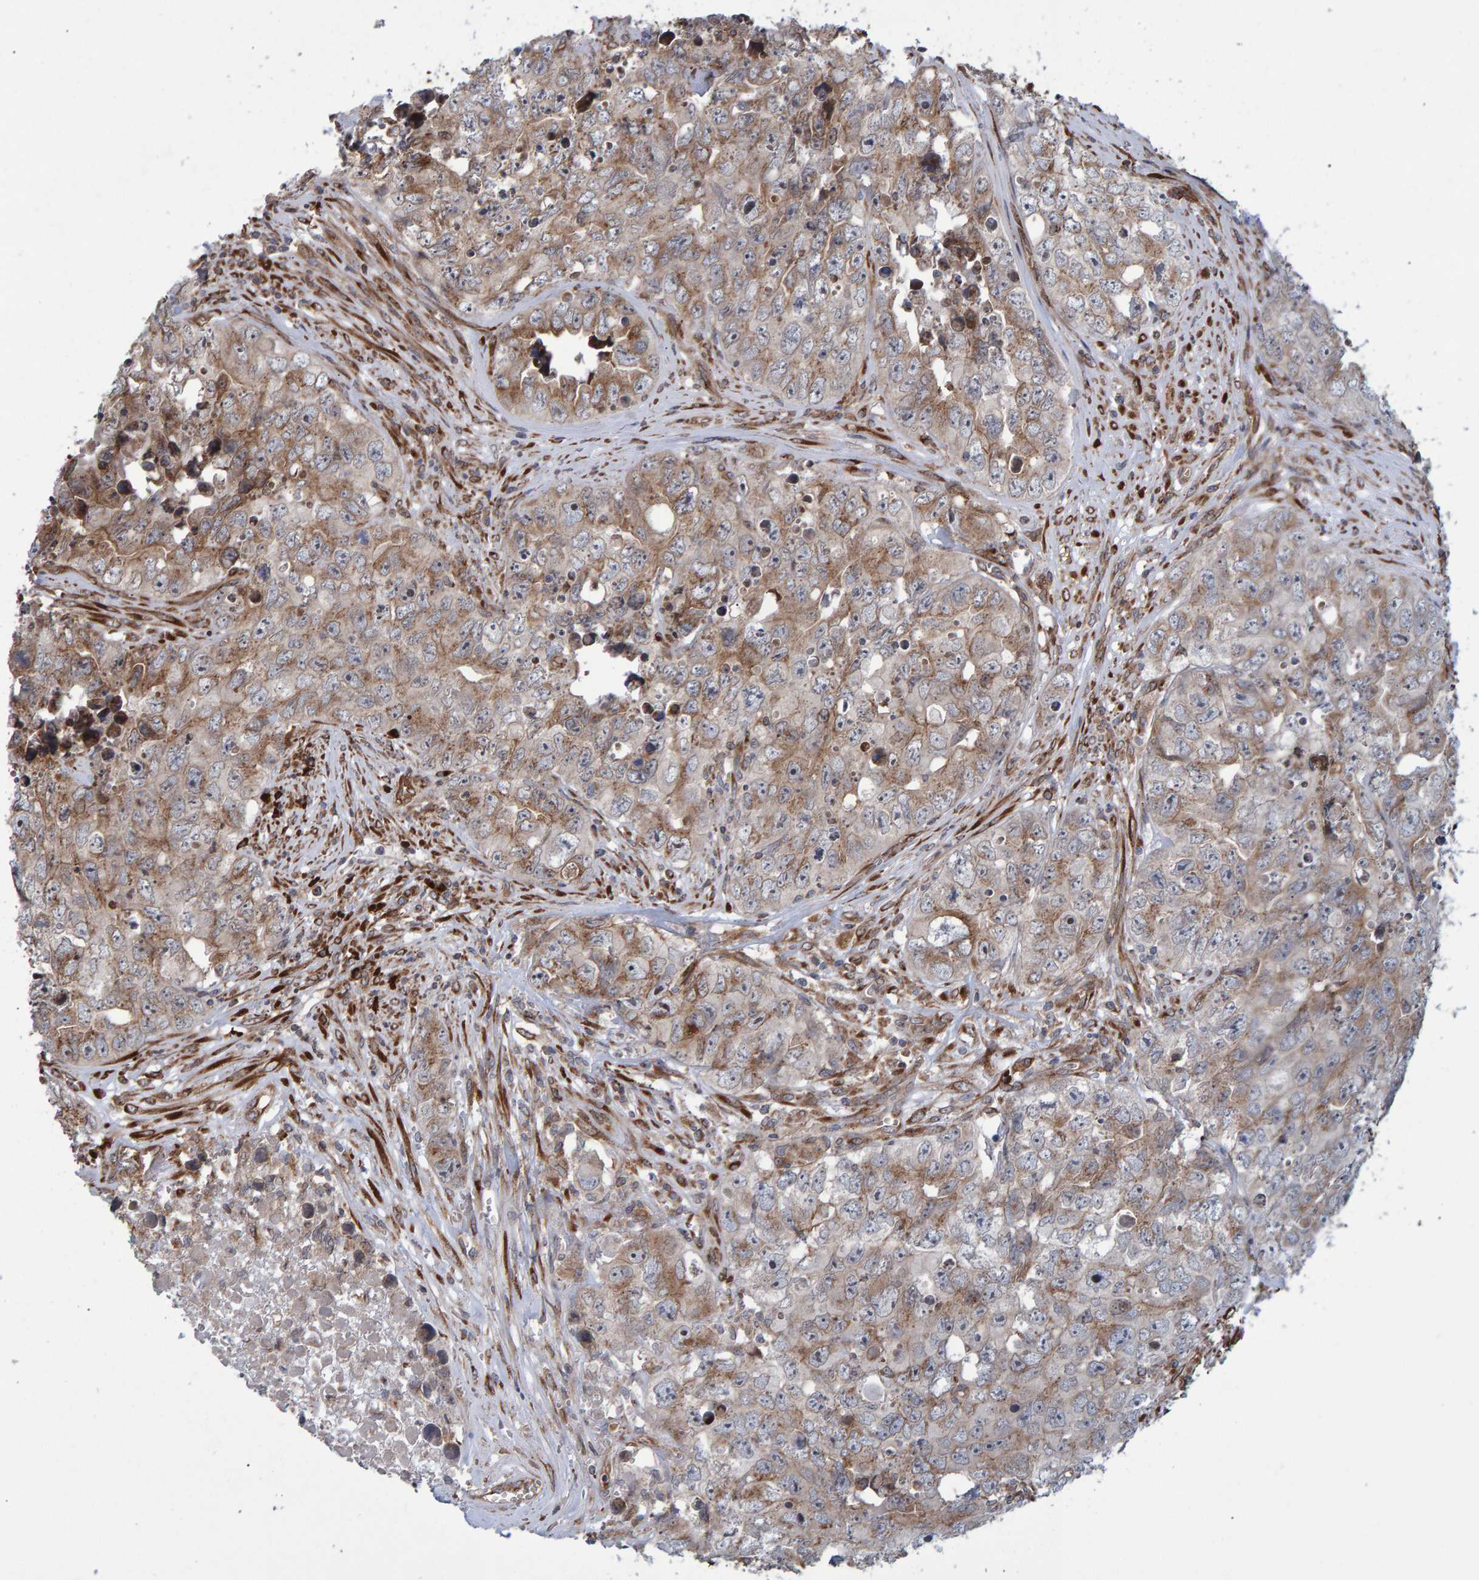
{"staining": {"intensity": "weak", "quantity": ">75%", "location": "cytoplasmic/membranous"}, "tissue": "testis cancer", "cell_type": "Tumor cells", "image_type": "cancer", "snomed": [{"axis": "morphology", "description": "Seminoma, NOS"}, {"axis": "morphology", "description": "Carcinoma, Embryonal, NOS"}, {"axis": "topography", "description": "Testis"}], "caption": "Immunohistochemistry (IHC) (DAB (3,3'-diaminobenzidine)) staining of human embryonal carcinoma (testis) demonstrates weak cytoplasmic/membranous protein staining in about >75% of tumor cells.", "gene": "FAM117A", "patient": {"sex": "male", "age": 43}}